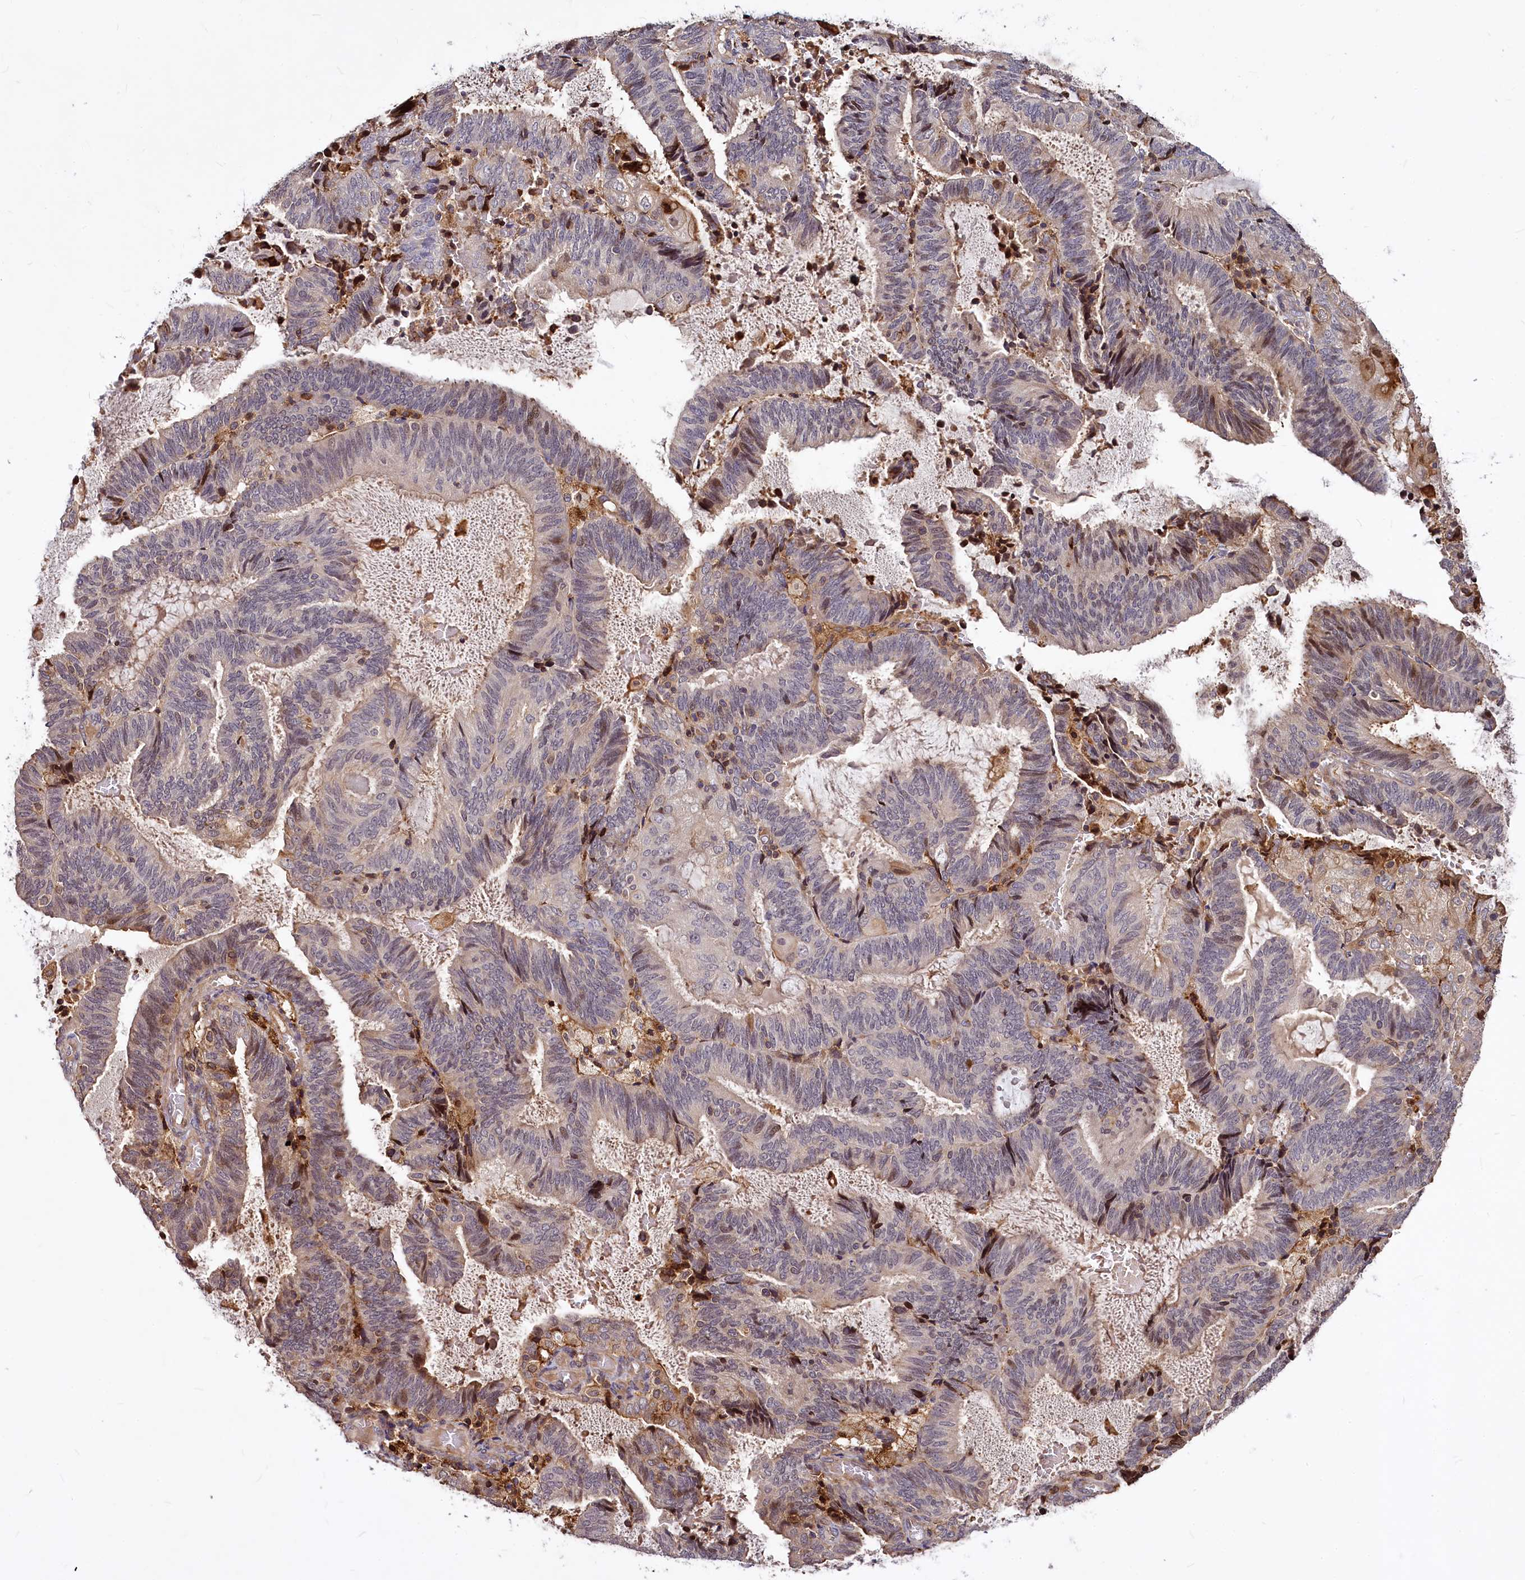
{"staining": {"intensity": "moderate", "quantity": "<25%", "location": "cytoplasmic/membranous,nuclear"}, "tissue": "endometrial cancer", "cell_type": "Tumor cells", "image_type": "cancer", "snomed": [{"axis": "morphology", "description": "Adenocarcinoma, NOS"}, {"axis": "topography", "description": "Endometrium"}], "caption": "Tumor cells reveal moderate cytoplasmic/membranous and nuclear positivity in approximately <25% of cells in endometrial cancer (adenocarcinoma). Using DAB (3,3'-diaminobenzidine) (brown) and hematoxylin (blue) stains, captured at high magnification using brightfield microscopy.", "gene": "ATG101", "patient": {"sex": "female", "age": 81}}